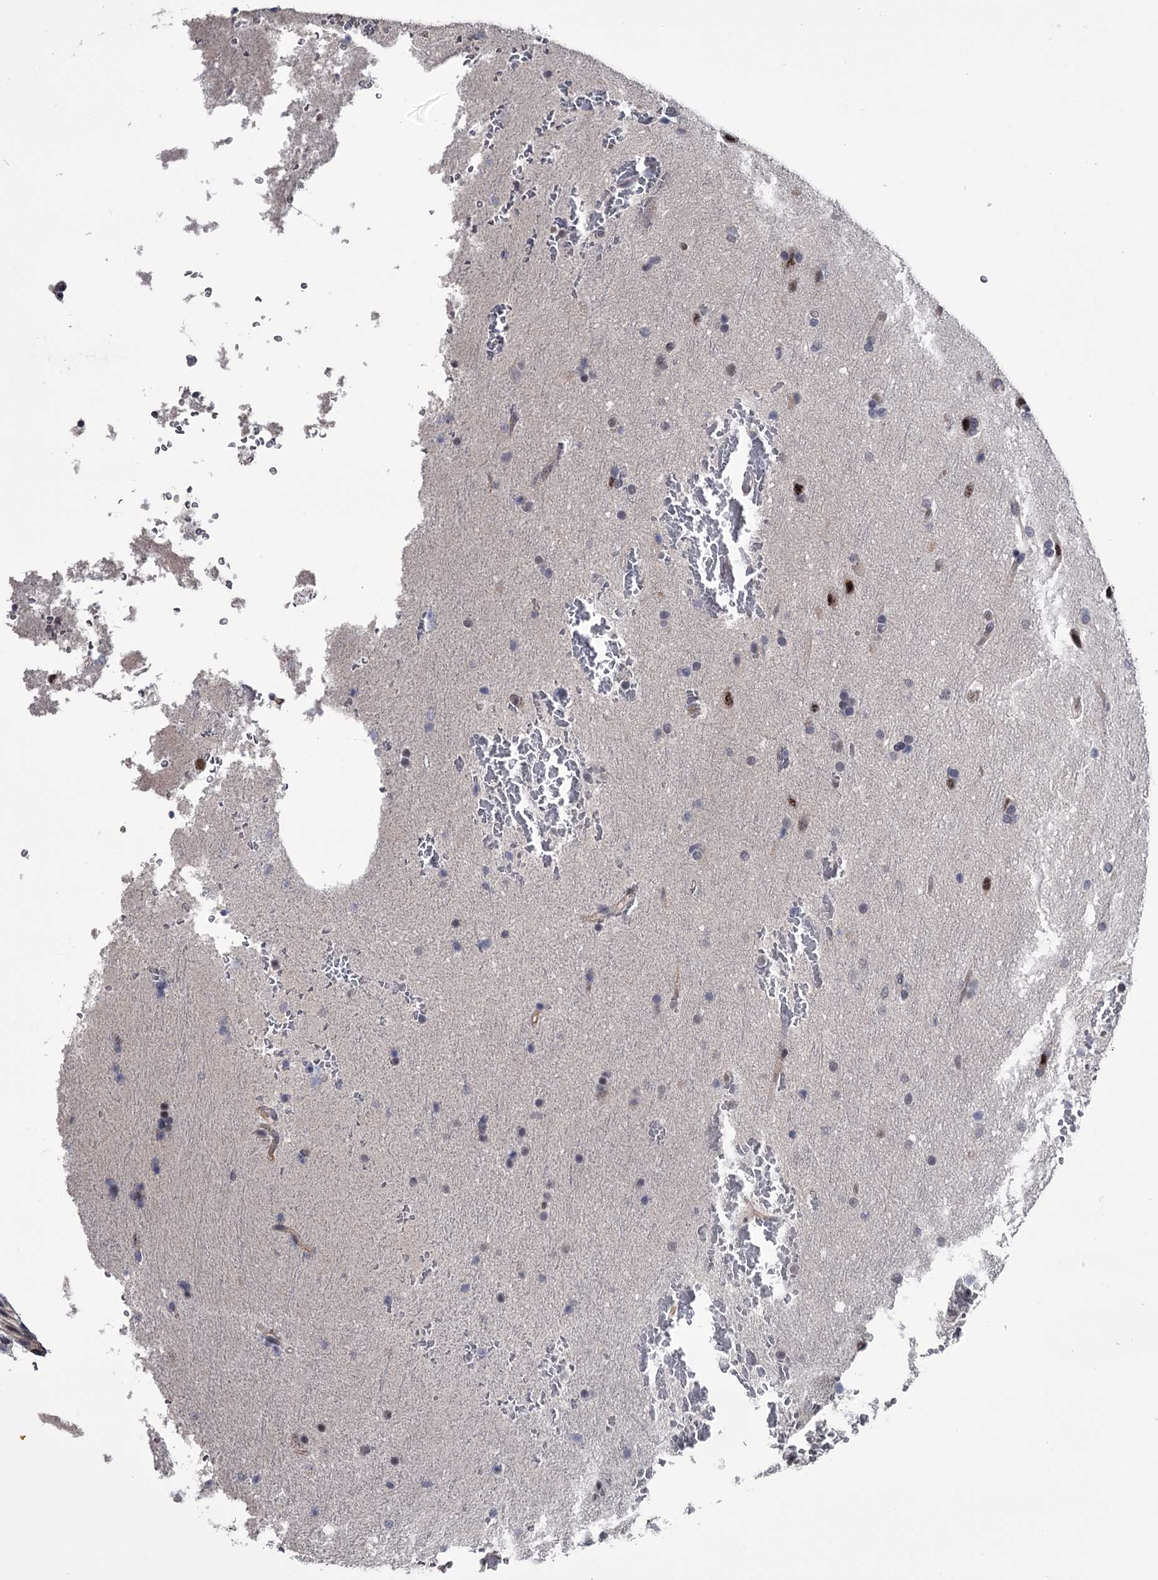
{"staining": {"intensity": "negative", "quantity": "none", "location": "none"}, "tissue": "glioma", "cell_type": "Tumor cells", "image_type": "cancer", "snomed": [{"axis": "morphology", "description": "Glioma, malignant, Low grade"}, {"axis": "topography", "description": "Brain"}], "caption": "There is no significant positivity in tumor cells of malignant low-grade glioma. (IHC, brightfield microscopy, high magnification).", "gene": "PRPF40B", "patient": {"sex": "female", "age": 37}}